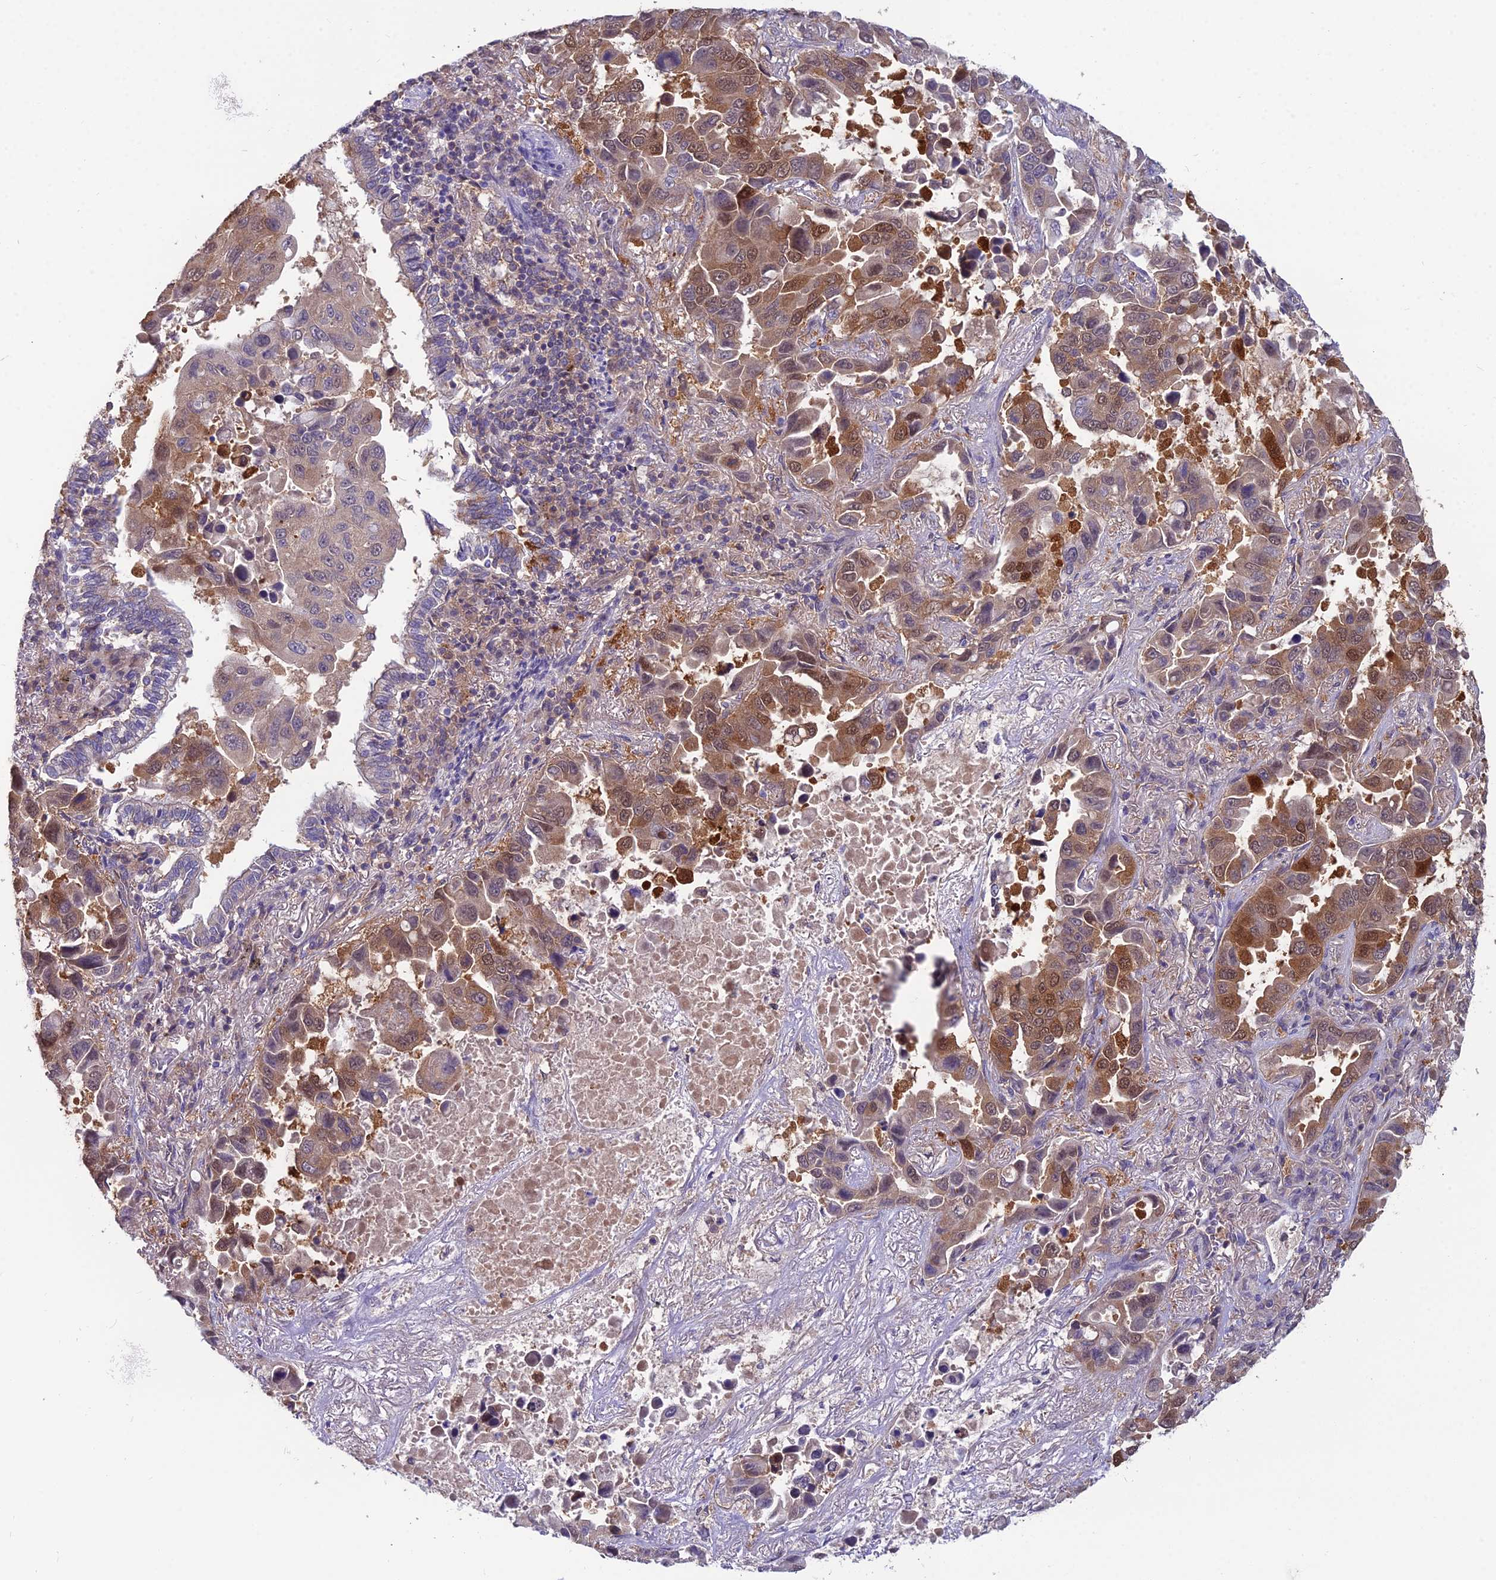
{"staining": {"intensity": "moderate", "quantity": ">75%", "location": "cytoplasmic/membranous,nuclear"}, "tissue": "lung cancer", "cell_type": "Tumor cells", "image_type": "cancer", "snomed": [{"axis": "morphology", "description": "Adenocarcinoma, NOS"}, {"axis": "topography", "description": "Lung"}], "caption": "IHC (DAB) staining of lung cancer (adenocarcinoma) exhibits moderate cytoplasmic/membranous and nuclear protein positivity in about >75% of tumor cells.", "gene": "MVD", "patient": {"sex": "male", "age": 64}}